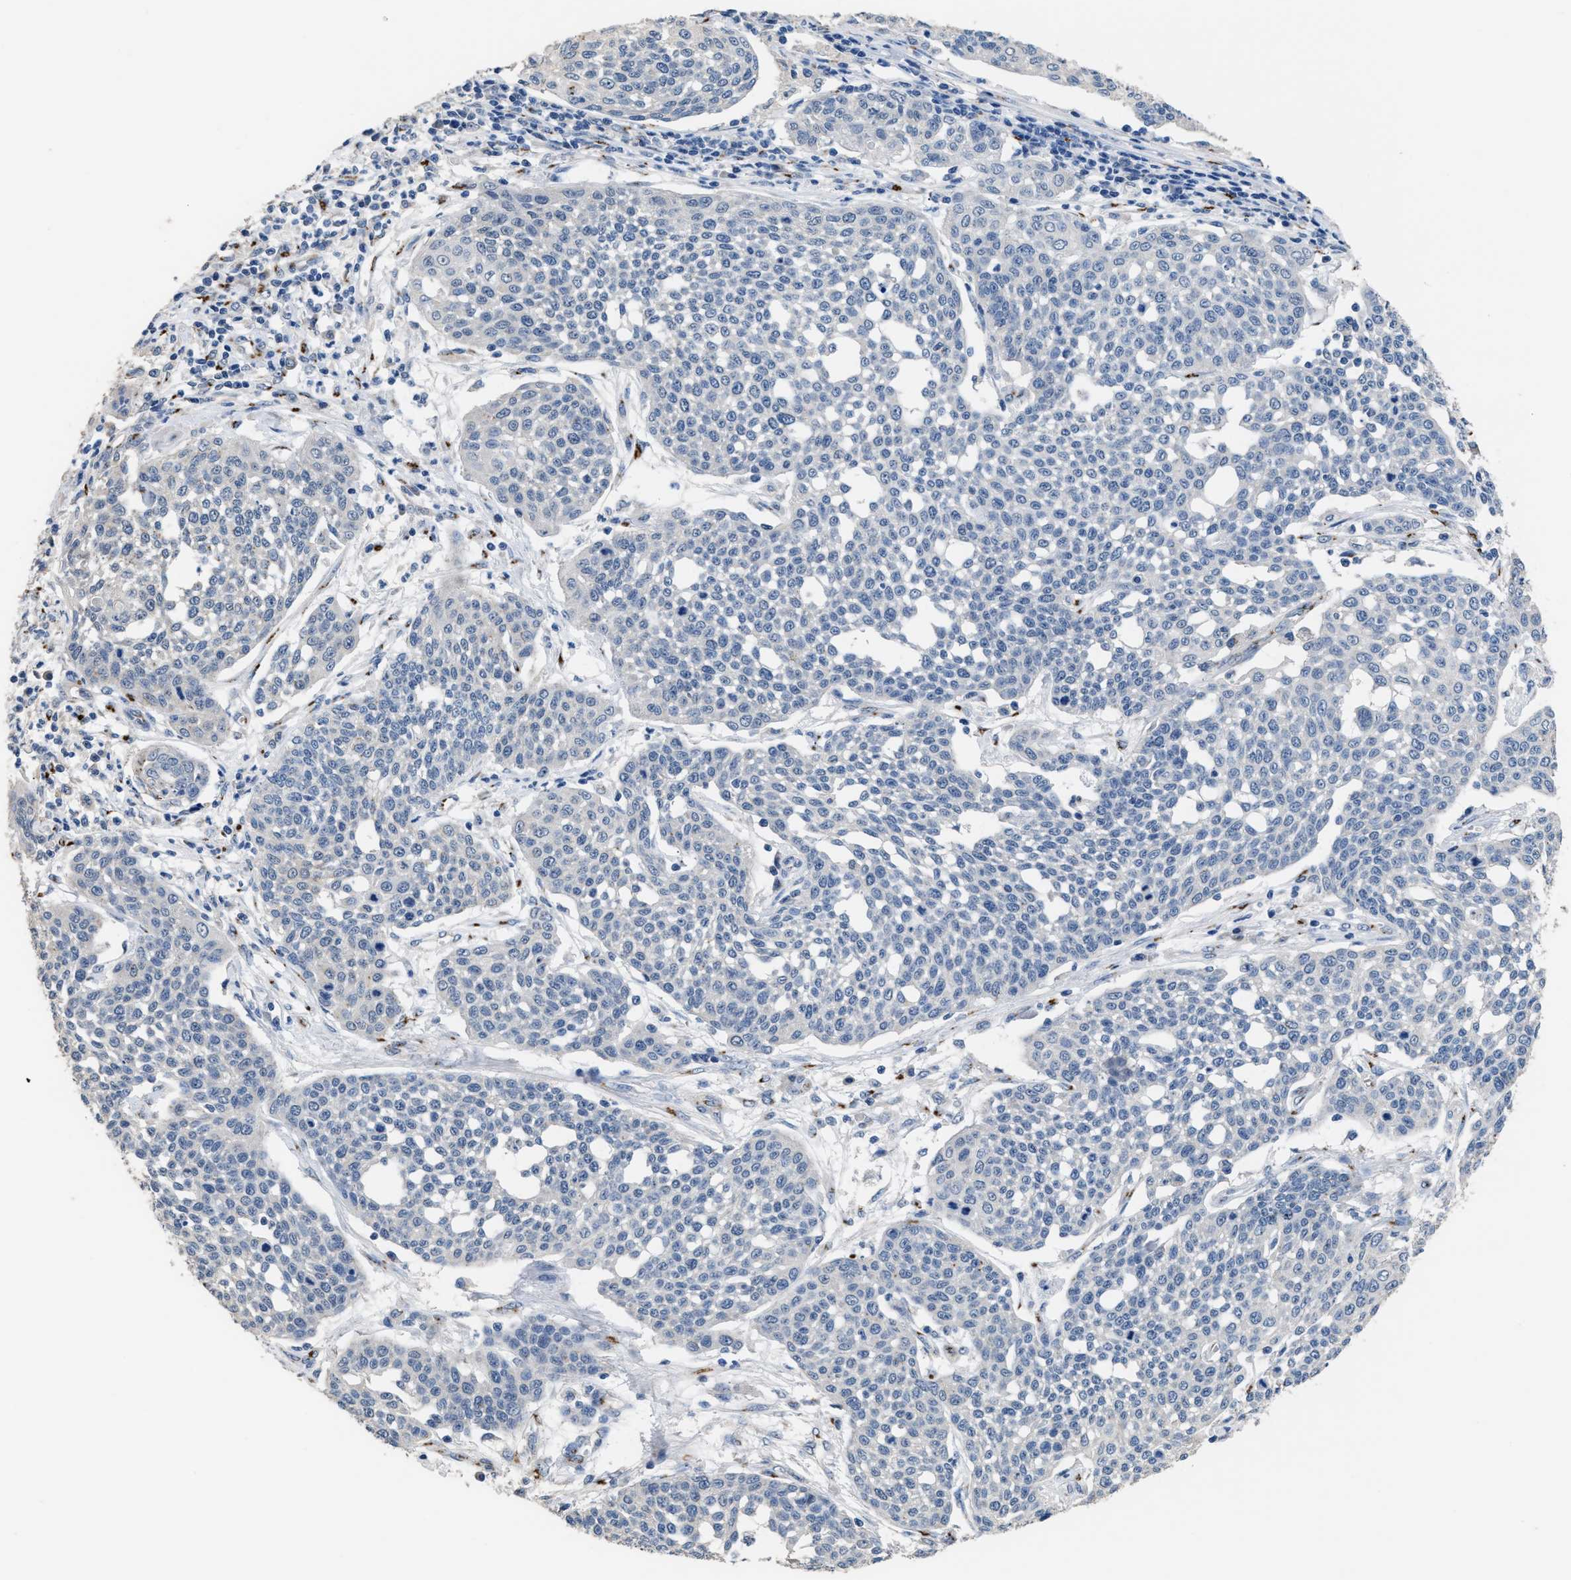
{"staining": {"intensity": "negative", "quantity": "none", "location": "none"}, "tissue": "cervical cancer", "cell_type": "Tumor cells", "image_type": "cancer", "snomed": [{"axis": "morphology", "description": "Squamous cell carcinoma, NOS"}, {"axis": "topography", "description": "Cervix"}], "caption": "The image demonstrates no significant staining in tumor cells of cervical squamous cell carcinoma. The staining was performed using DAB (3,3'-diaminobenzidine) to visualize the protein expression in brown, while the nuclei were stained in blue with hematoxylin (Magnification: 20x).", "gene": "GOLM1", "patient": {"sex": "female", "age": 34}}